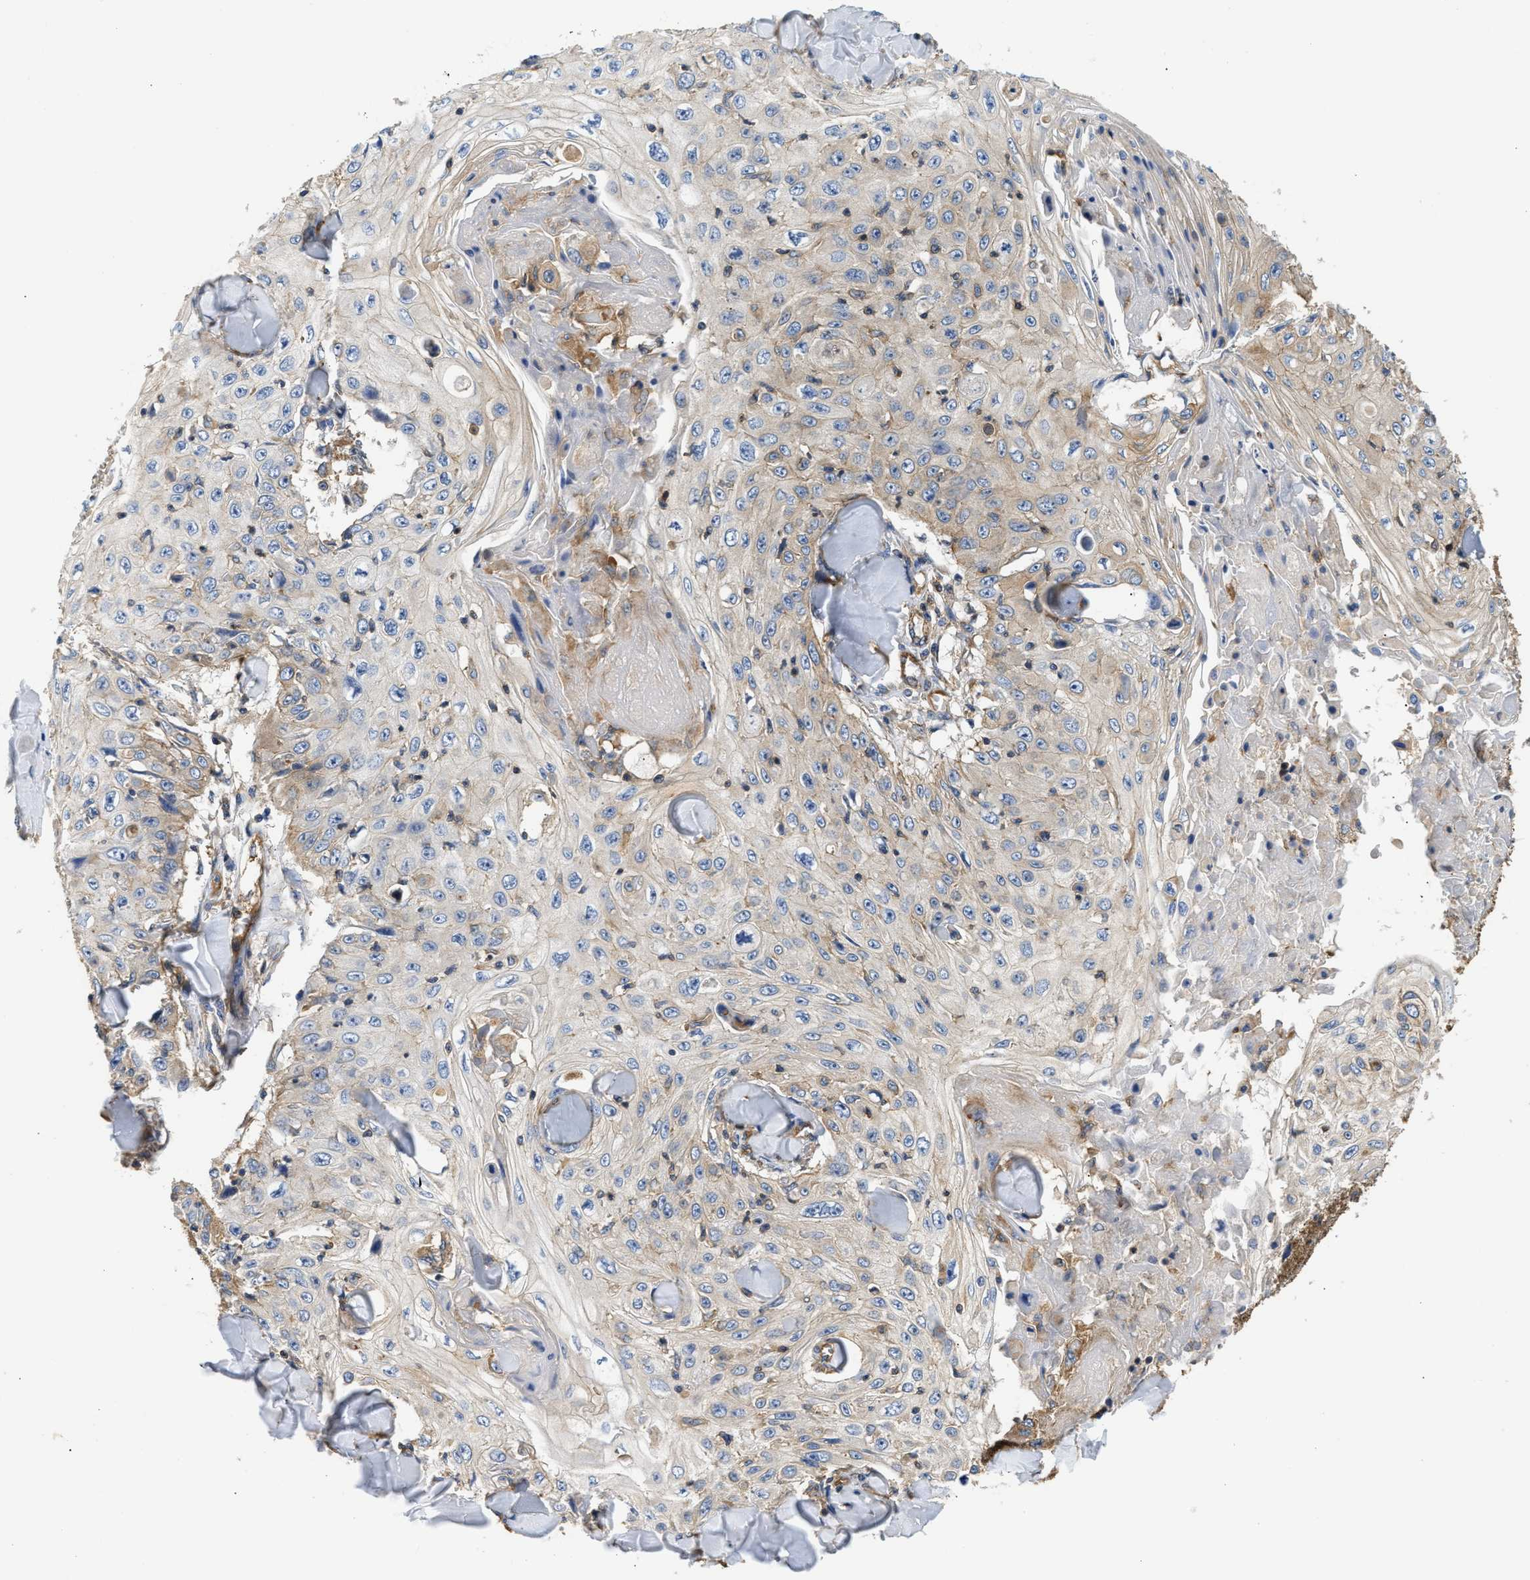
{"staining": {"intensity": "weak", "quantity": "<25%", "location": "cytoplasmic/membranous"}, "tissue": "skin cancer", "cell_type": "Tumor cells", "image_type": "cancer", "snomed": [{"axis": "morphology", "description": "Squamous cell carcinoma, NOS"}, {"axis": "topography", "description": "Skin"}], "caption": "A high-resolution image shows IHC staining of skin cancer, which exhibits no significant positivity in tumor cells.", "gene": "SAMD9L", "patient": {"sex": "male", "age": 86}}